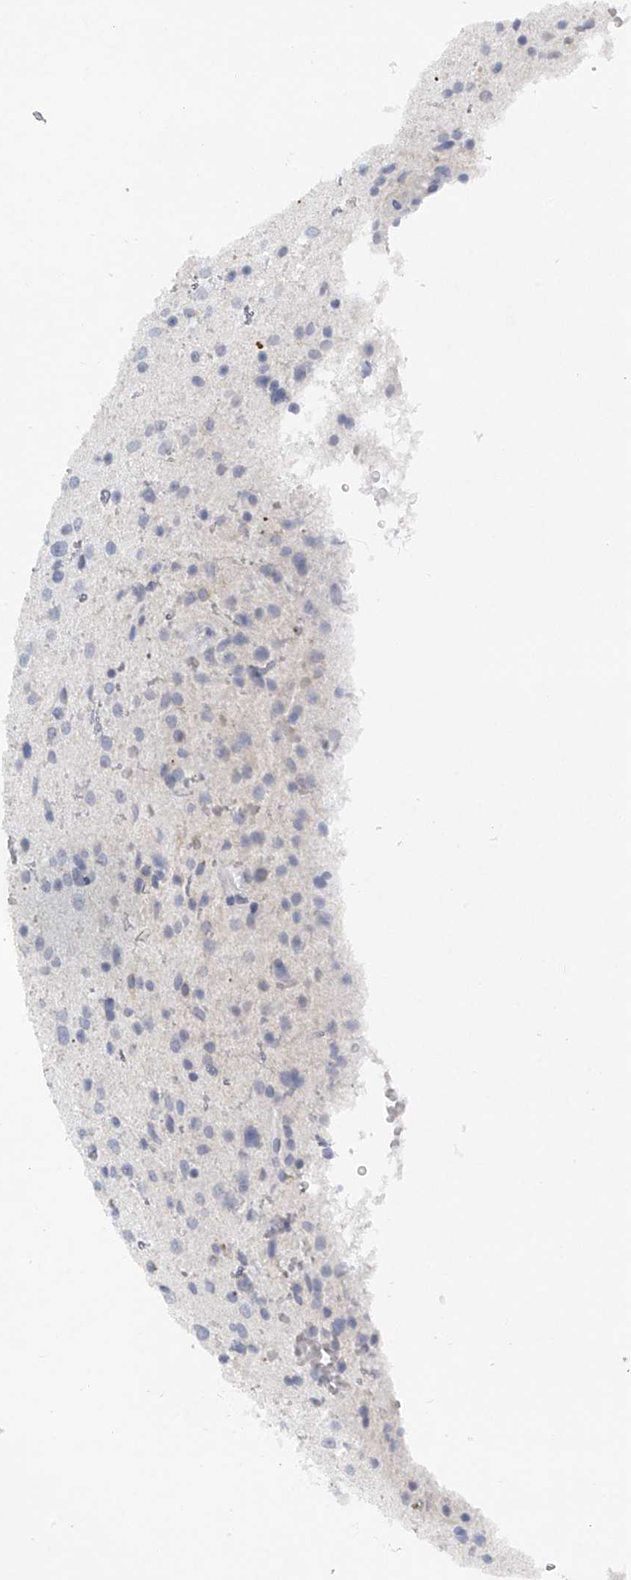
{"staining": {"intensity": "negative", "quantity": "none", "location": "none"}, "tissue": "glioma", "cell_type": "Tumor cells", "image_type": "cancer", "snomed": [{"axis": "morphology", "description": "Glioma, malignant, Low grade"}, {"axis": "topography", "description": "Brain"}], "caption": "Immunohistochemical staining of human glioma reveals no significant staining in tumor cells. (Brightfield microscopy of DAB (3,3'-diaminobenzidine) immunohistochemistry (IHC) at high magnification).", "gene": "FAT2", "patient": {"sex": "female", "age": 37}}